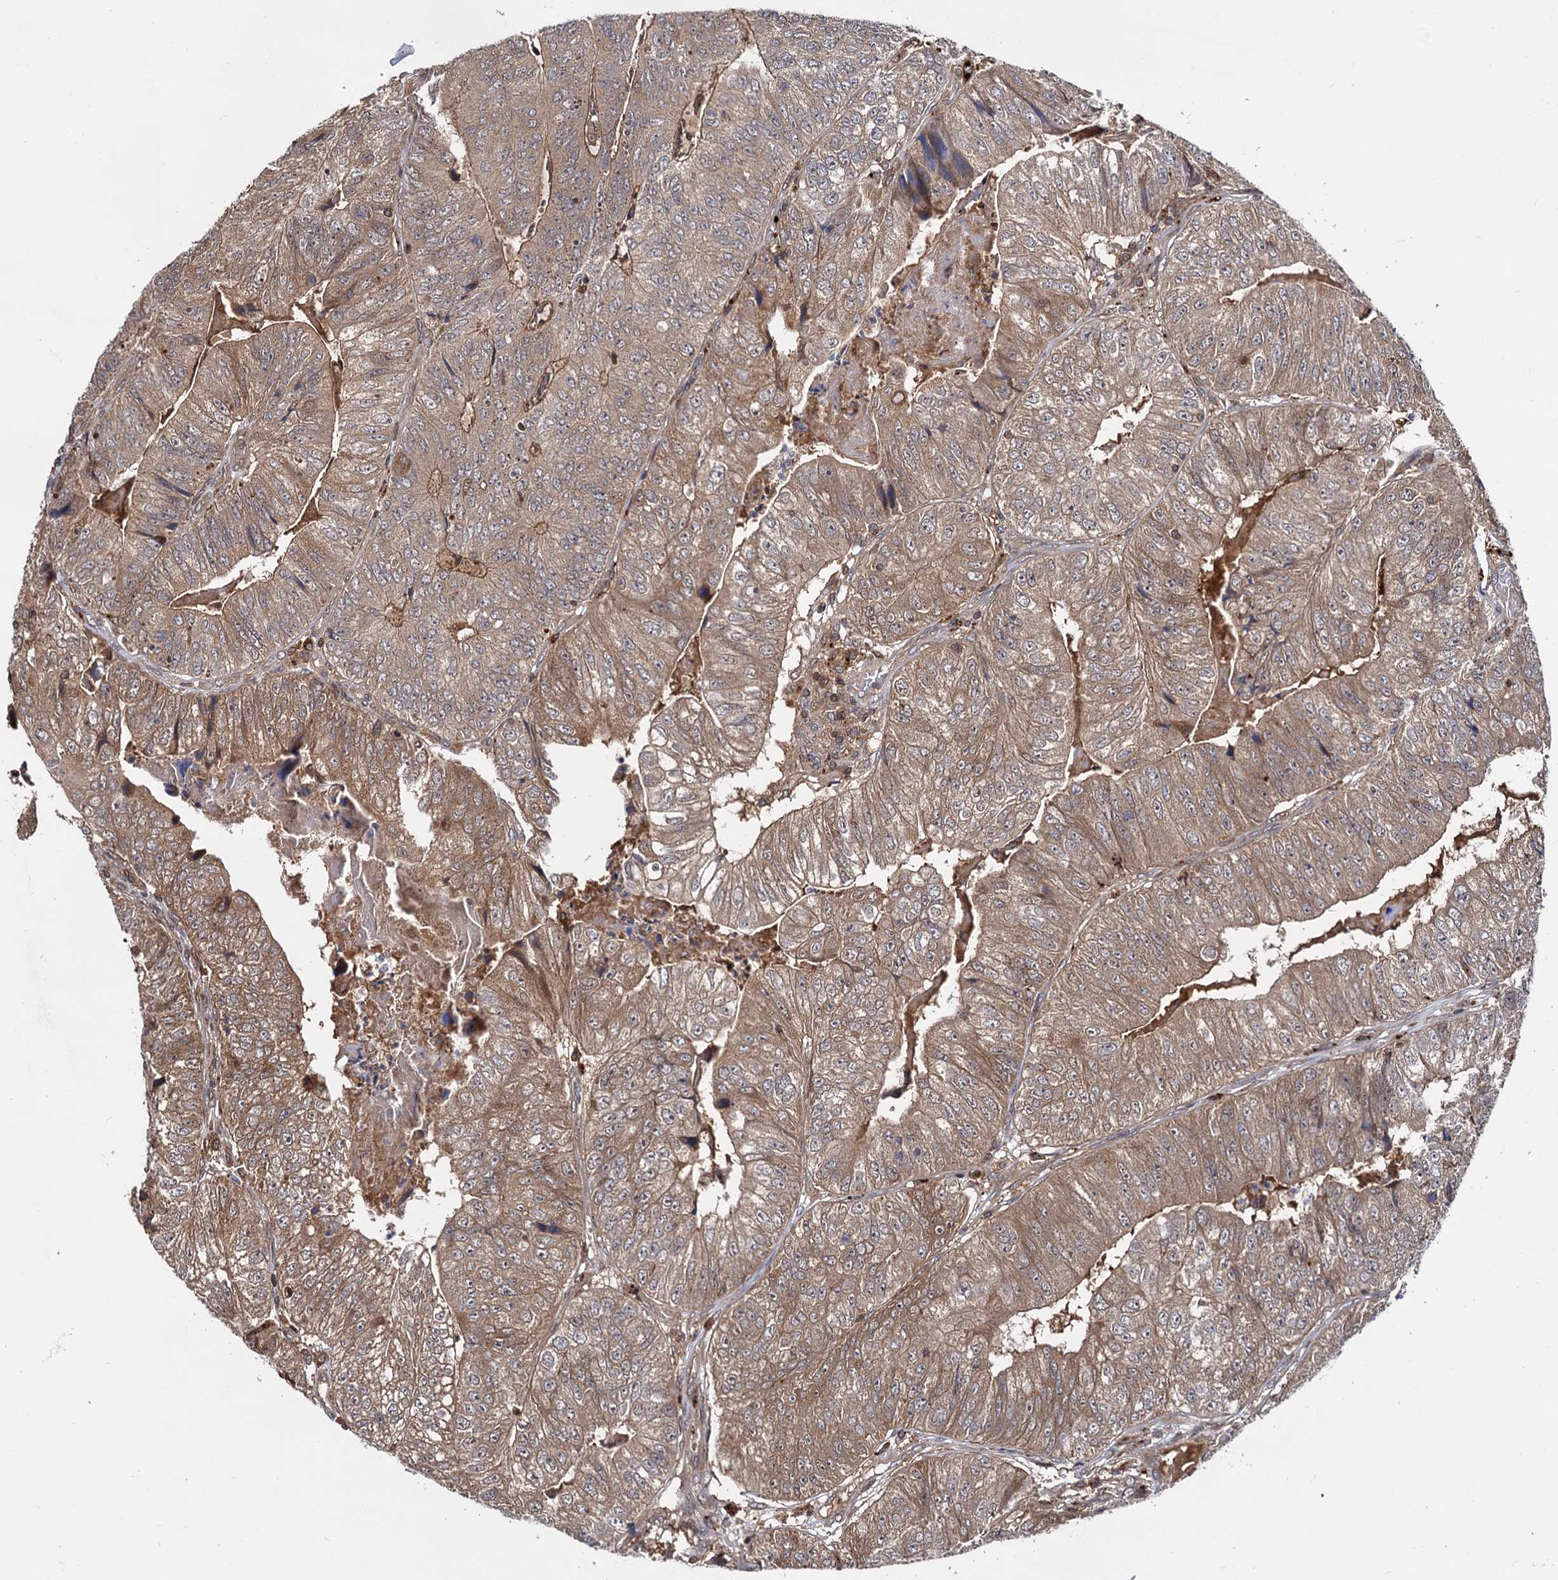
{"staining": {"intensity": "moderate", "quantity": ">75%", "location": "cytoplasmic/membranous"}, "tissue": "colorectal cancer", "cell_type": "Tumor cells", "image_type": "cancer", "snomed": [{"axis": "morphology", "description": "Adenocarcinoma, NOS"}, {"axis": "topography", "description": "Colon"}], "caption": "Protein expression analysis of human adenocarcinoma (colorectal) reveals moderate cytoplasmic/membranous expression in about >75% of tumor cells.", "gene": "SELENOP", "patient": {"sex": "female", "age": 67}}